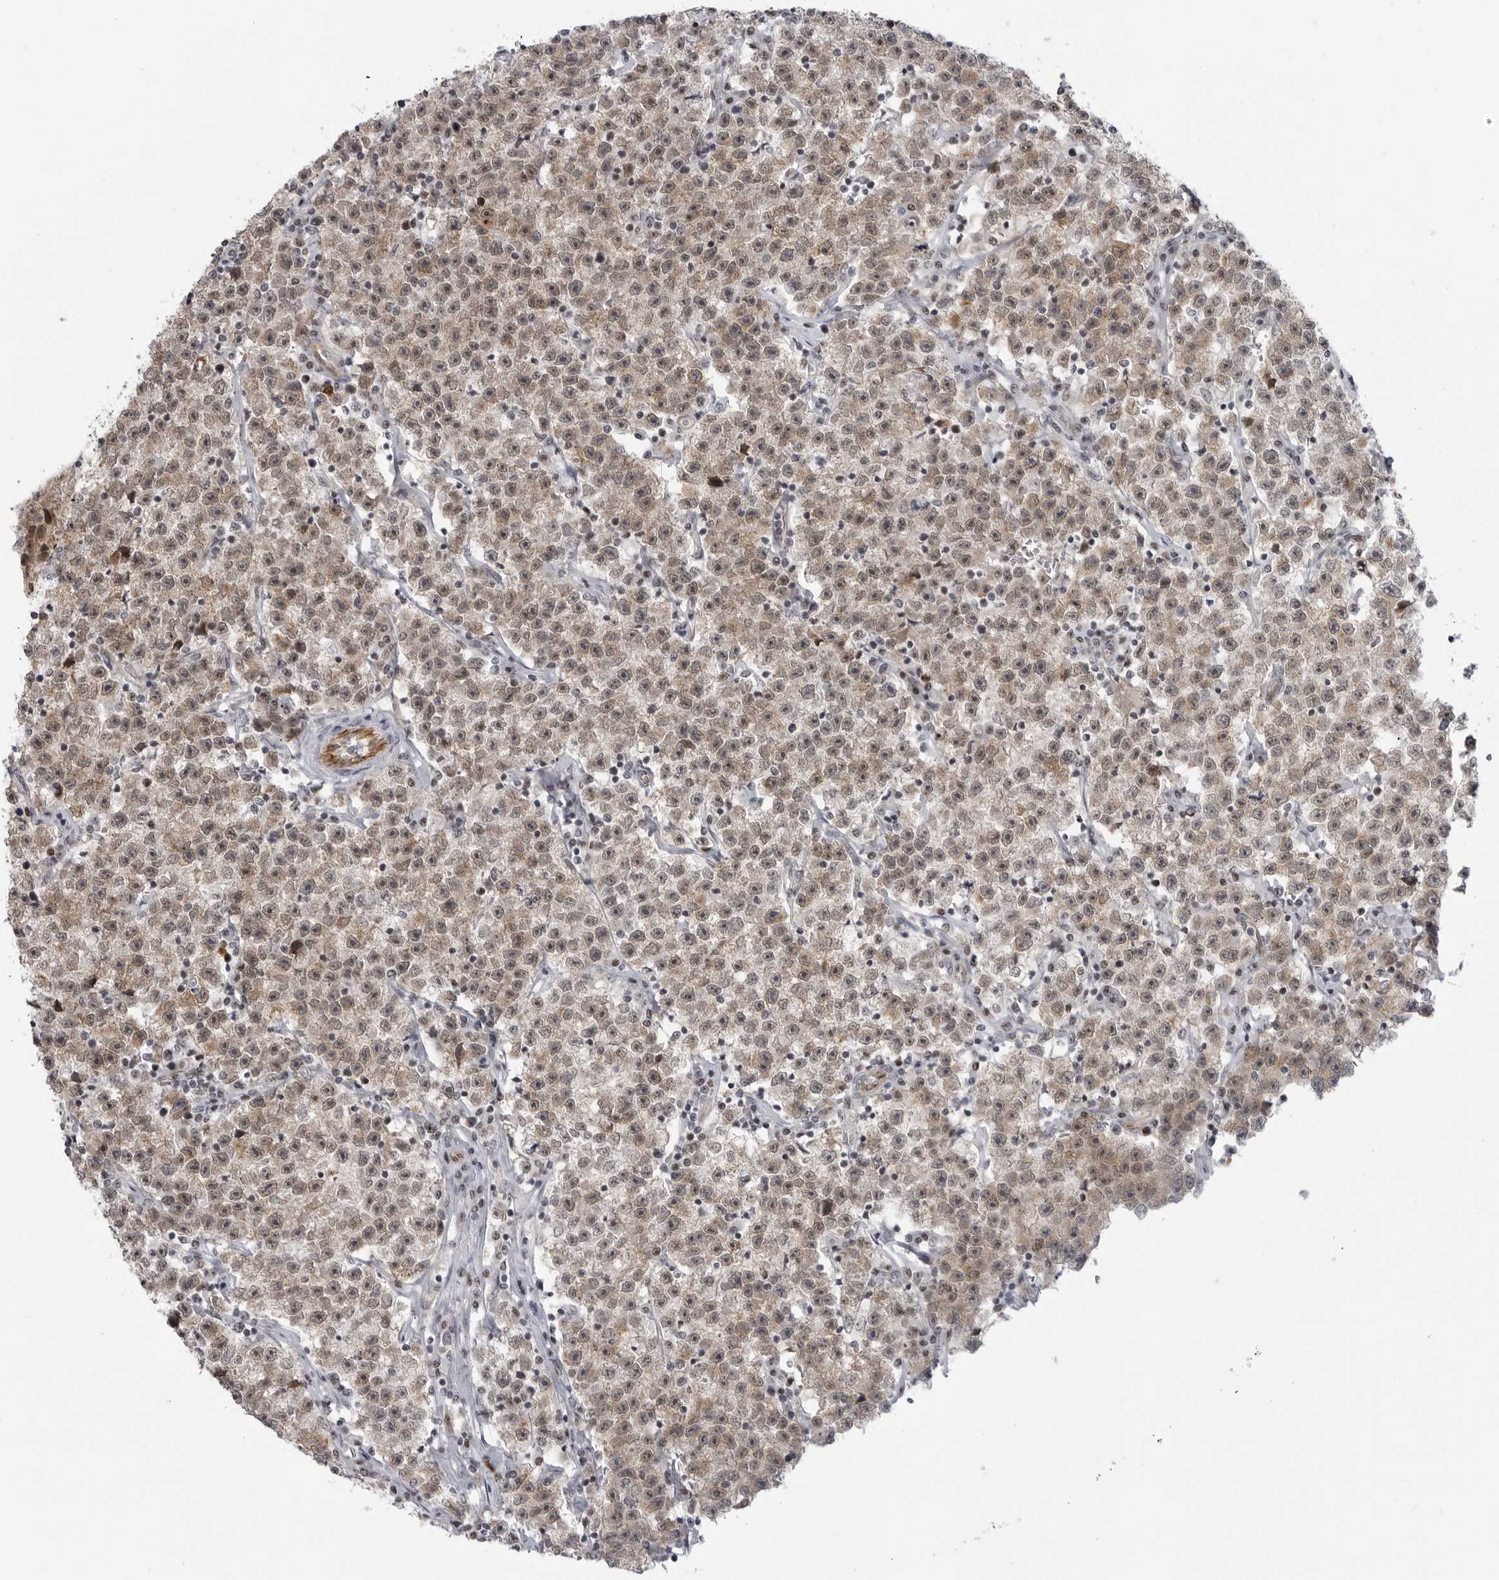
{"staining": {"intensity": "weak", "quantity": "25%-75%", "location": "cytoplasmic/membranous,nuclear"}, "tissue": "testis cancer", "cell_type": "Tumor cells", "image_type": "cancer", "snomed": [{"axis": "morphology", "description": "Seminoma, NOS"}, {"axis": "topography", "description": "Testis"}], "caption": "Human seminoma (testis) stained with a protein marker exhibits weak staining in tumor cells.", "gene": "CEP295NL", "patient": {"sex": "male", "age": 22}}